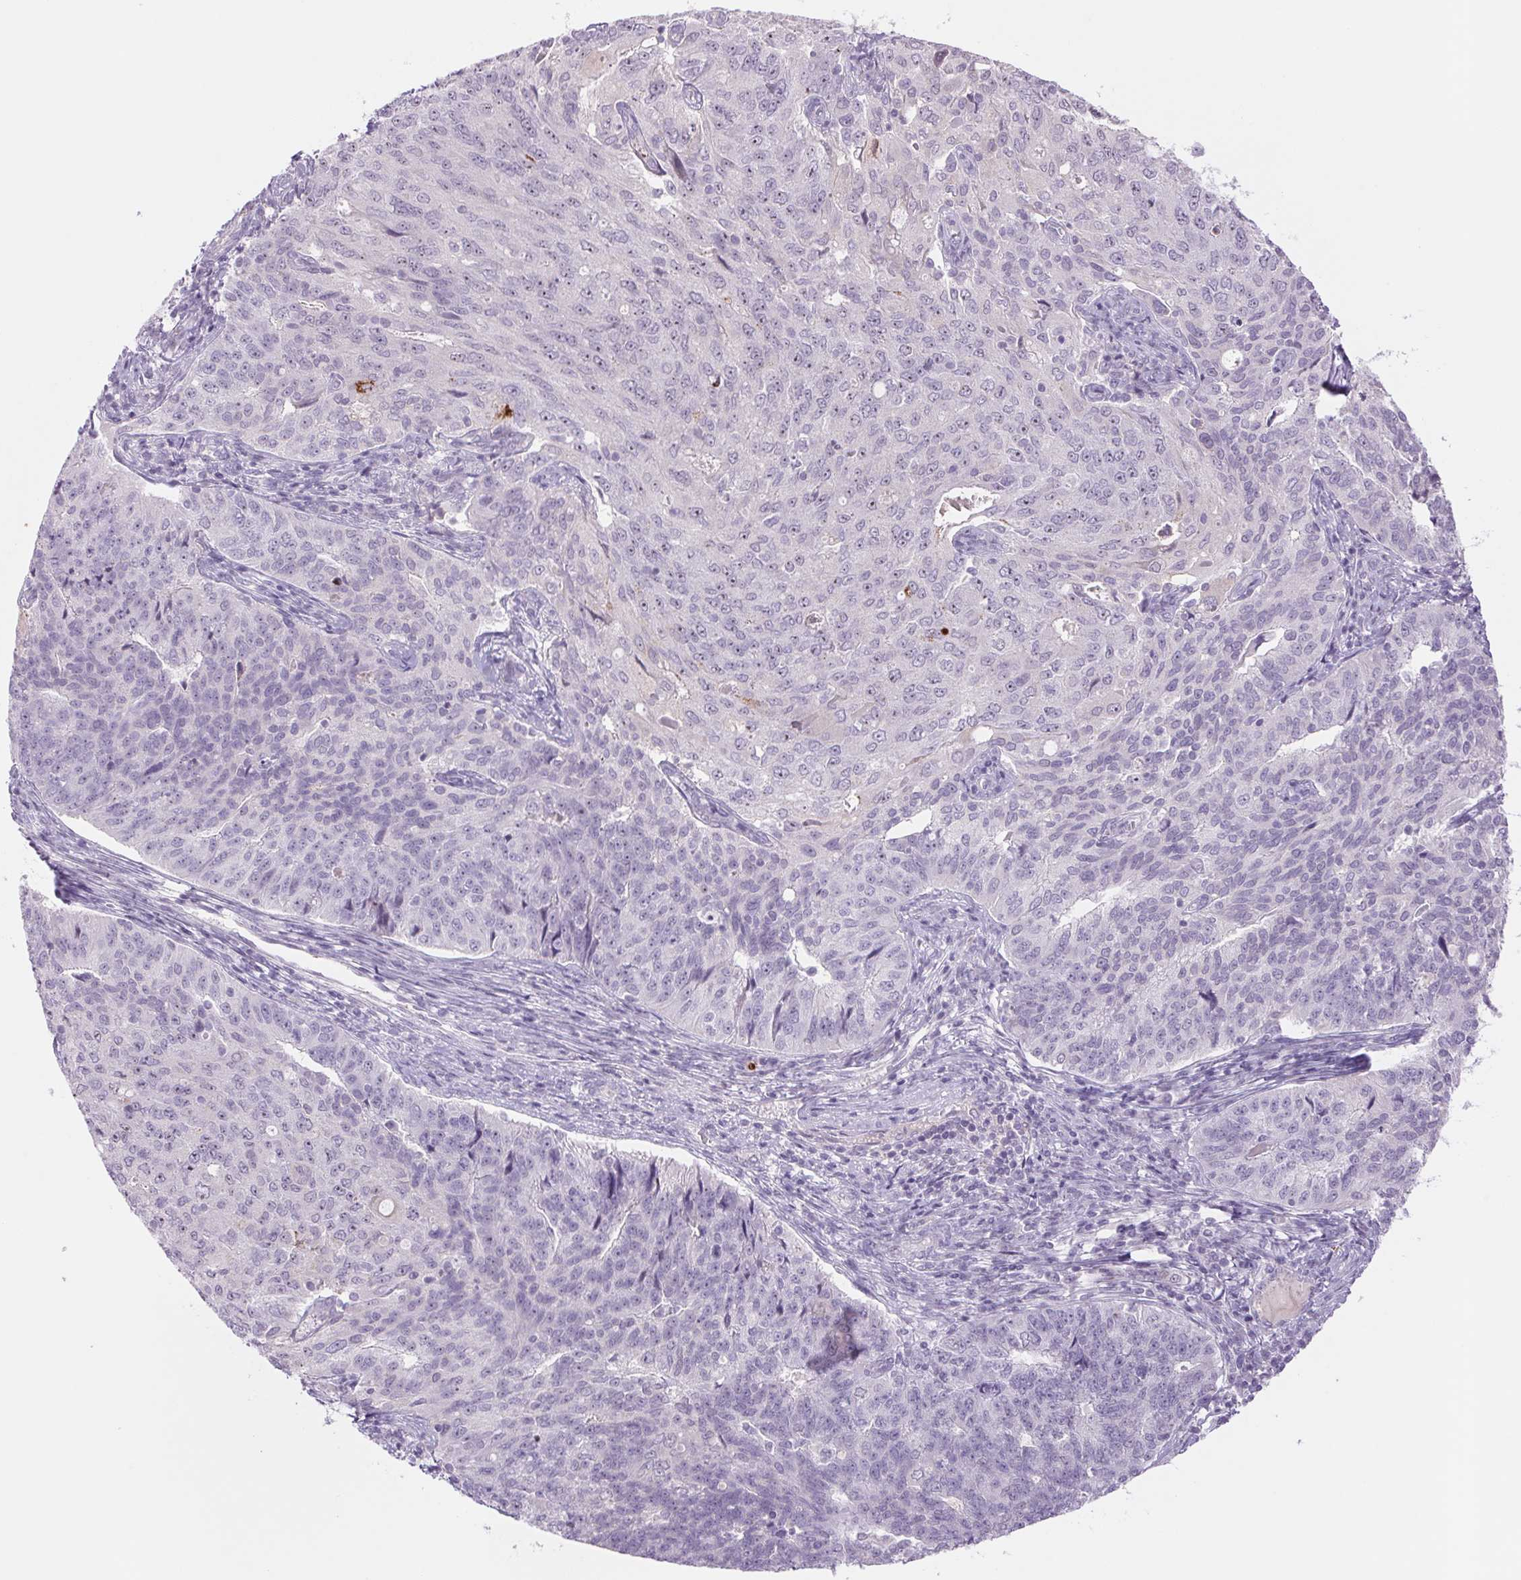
{"staining": {"intensity": "negative", "quantity": "none", "location": "none"}, "tissue": "endometrial cancer", "cell_type": "Tumor cells", "image_type": "cancer", "snomed": [{"axis": "morphology", "description": "Adenocarcinoma, NOS"}, {"axis": "topography", "description": "Endometrium"}], "caption": "The immunohistochemistry (IHC) micrograph has no significant expression in tumor cells of adenocarcinoma (endometrial) tissue.", "gene": "KRT1", "patient": {"sex": "female", "age": 43}}